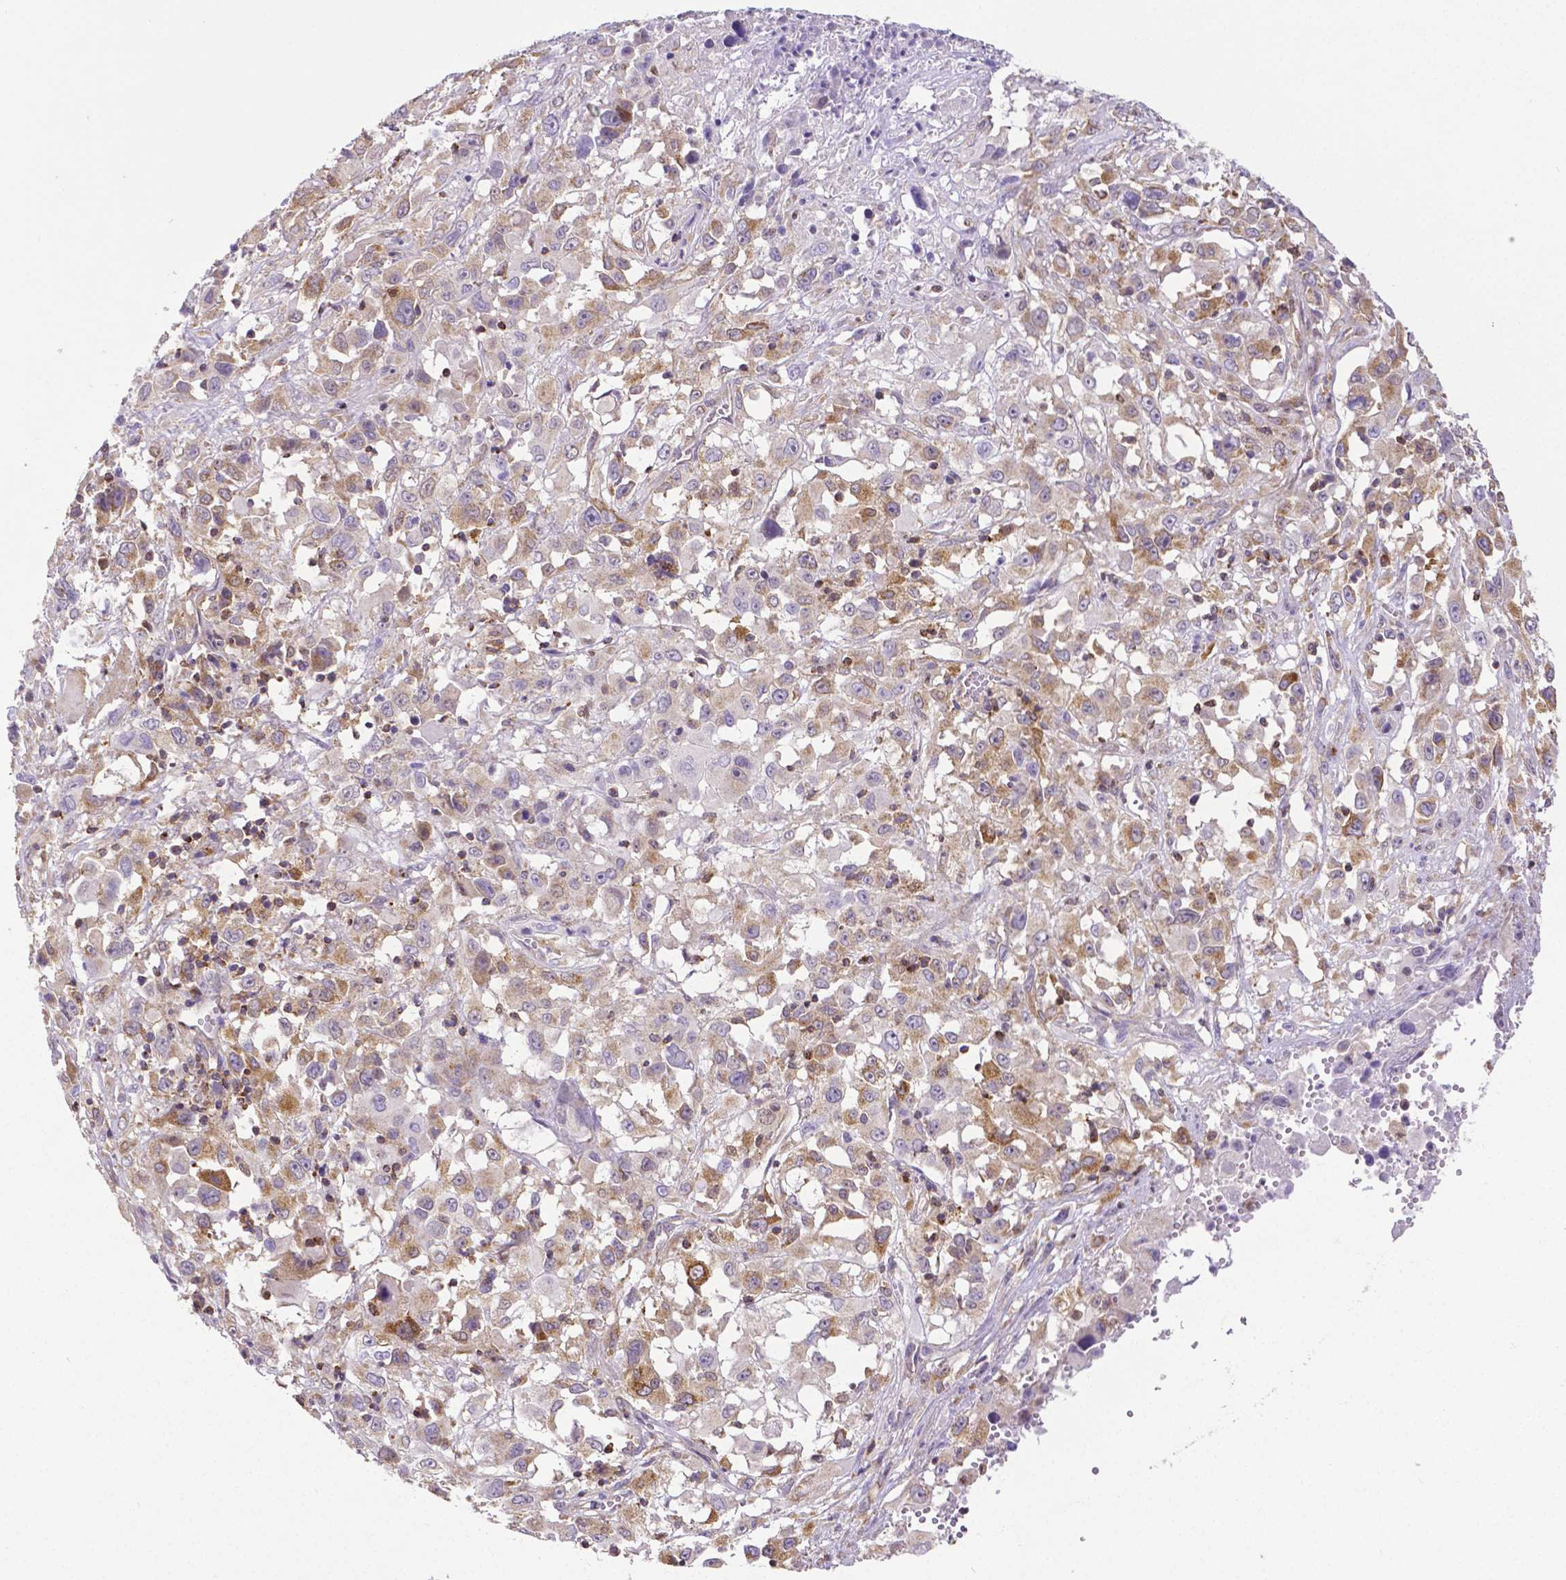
{"staining": {"intensity": "moderate", "quantity": ">75%", "location": "cytoplasmic/membranous"}, "tissue": "melanoma", "cell_type": "Tumor cells", "image_type": "cancer", "snomed": [{"axis": "morphology", "description": "Malignant melanoma, Metastatic site"}, {"axis": "topography", "description": "Soft tissue"}], "caption": "Moderate cytoplasmic/membranous staining for a protein is identified in approximately >75% of tumor cells of malignant melanoma (metastatic site) using IHC.", "gene": "MCL1", "patient": {"sex": "male", "age": 50}}